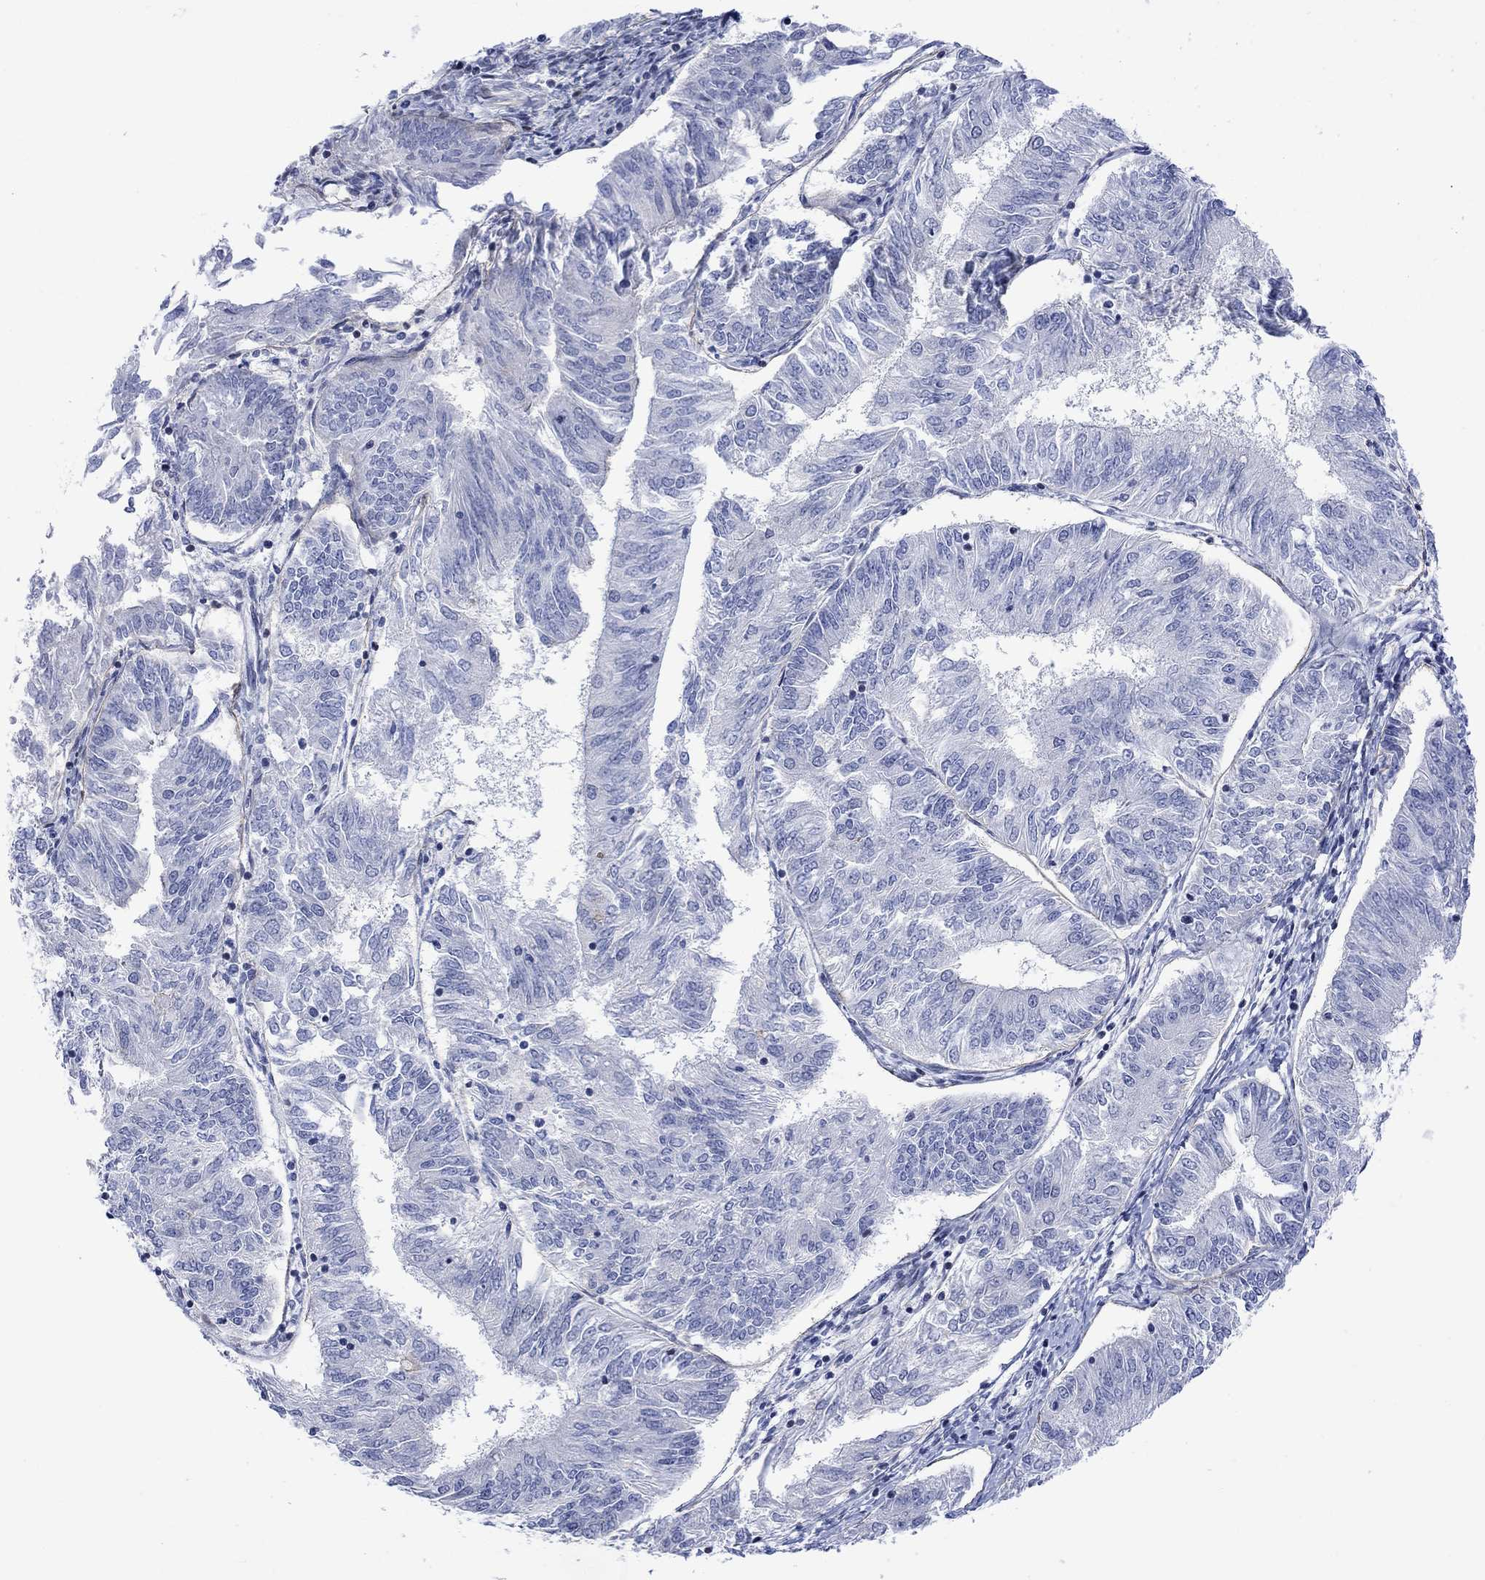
{"staining": {"intensity": "negative", "quantity": "none", "location": "none"}, "tissue": "endometrial cancer", "cell_type": "Tumor cells", "image_type": "cancer", "snomed": [{"axis": "morphology", "description": "Adenocarcinoma, NOS"}, {"axis": "topography", "description": "Endometrium"}], "caption": "The IHC image has no significant positivity in tumor cells of endometrial adenocarcinoma tissue.", "gene": "DCX", "patient": {"sex": "female", "age": 58}}